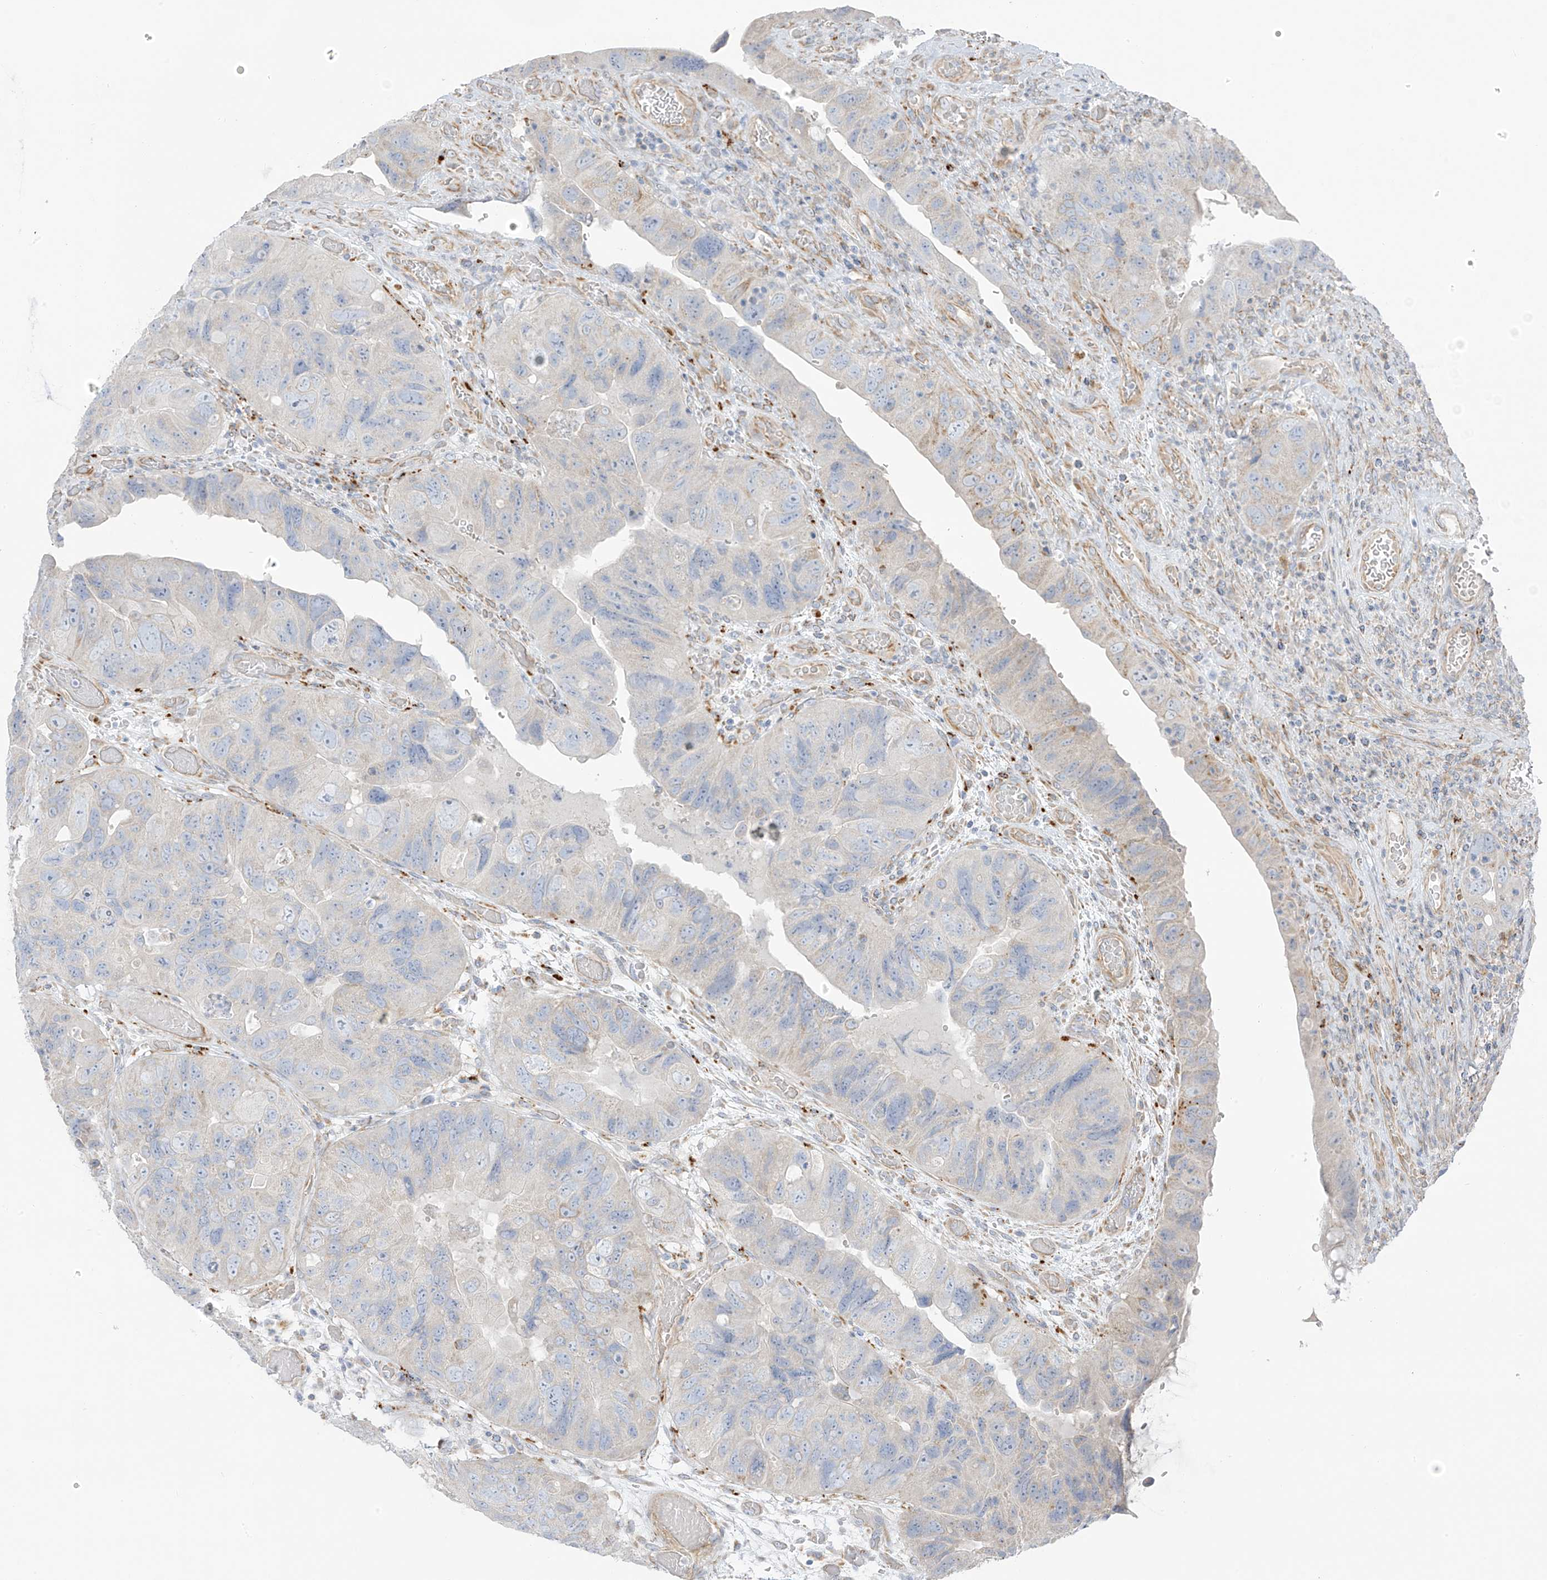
{"staining": {"intensity": "negative", "quantity": "none", "location": "none"}, "tissue": "colorectal cancer", "cell_type": "Tumor cells", "image_type": "cancer", "snomed": [{"axis": "morphology", "description": "Adenocarcinoma, NOS"}, {"axis": "topography", "description": "Rectum"}], "caption": "The photomicrograph displays no significant expression in tumor cells of colorectal adenocarcinoma. (DAB (3,3'-diaminobenzidine) immunohistochemistry visualized using brightfield microscopy, high magnification).", "gene": "TAL2", "patient": {"sex": "male", "age": 63}}